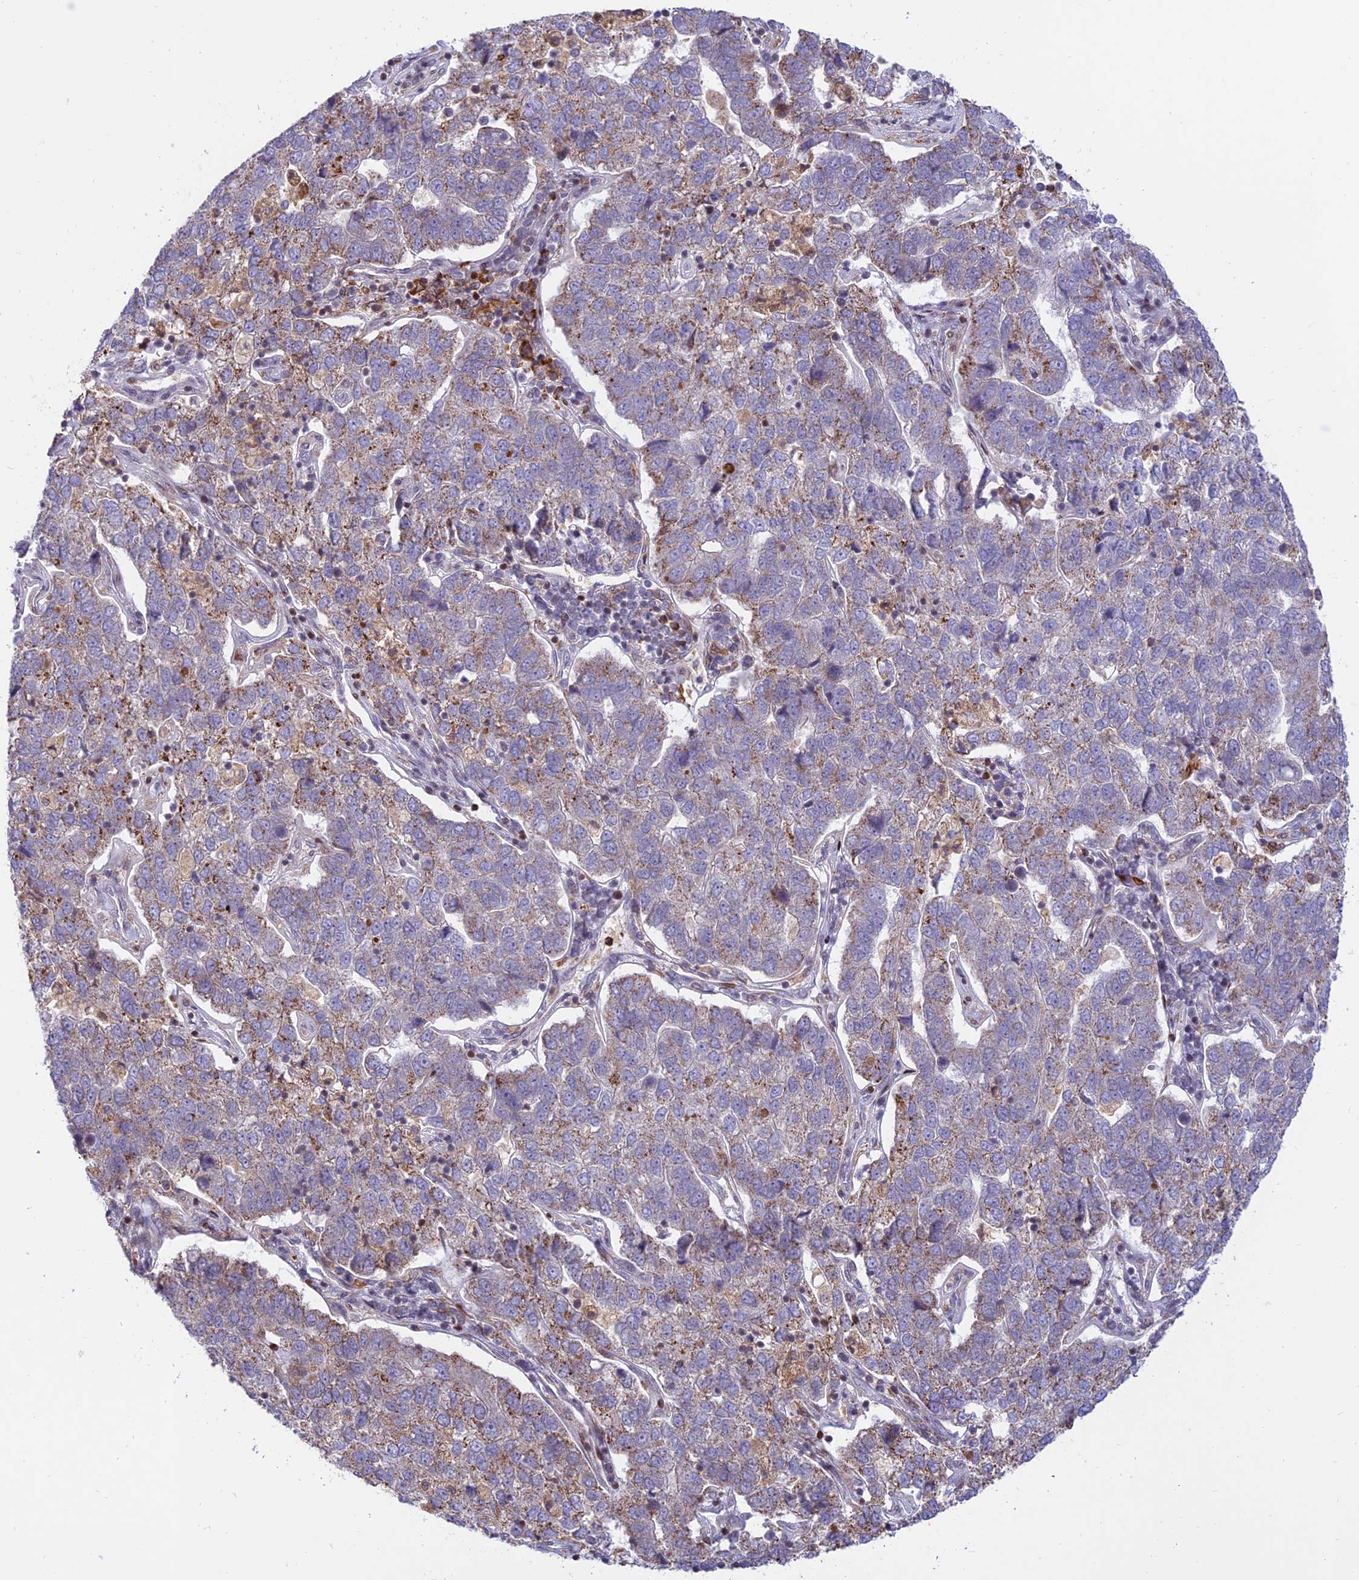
{"staining": {"intensity": "weak", "quantity": "25%-75%", "location": "cytoplasmic/membranous"}, "tissue": "pancreatic cancer", "cell_type": "Tumor cells", "image_type": "cancer", "snomed": [{"axis": "morphology", "description": "Adenocarcinoma, NOS"}, {"axis": "topography", "description": "Pancreas"}], "caption": "Approximately 25%-75% of tumor cells in pancreatic cancer reveal weak cytoplasmic/membranous protein expression as visualized by brown immunohistochemical staining.", "gene": "FAM186B", "patient": {"sex": "female", "age": 61}}